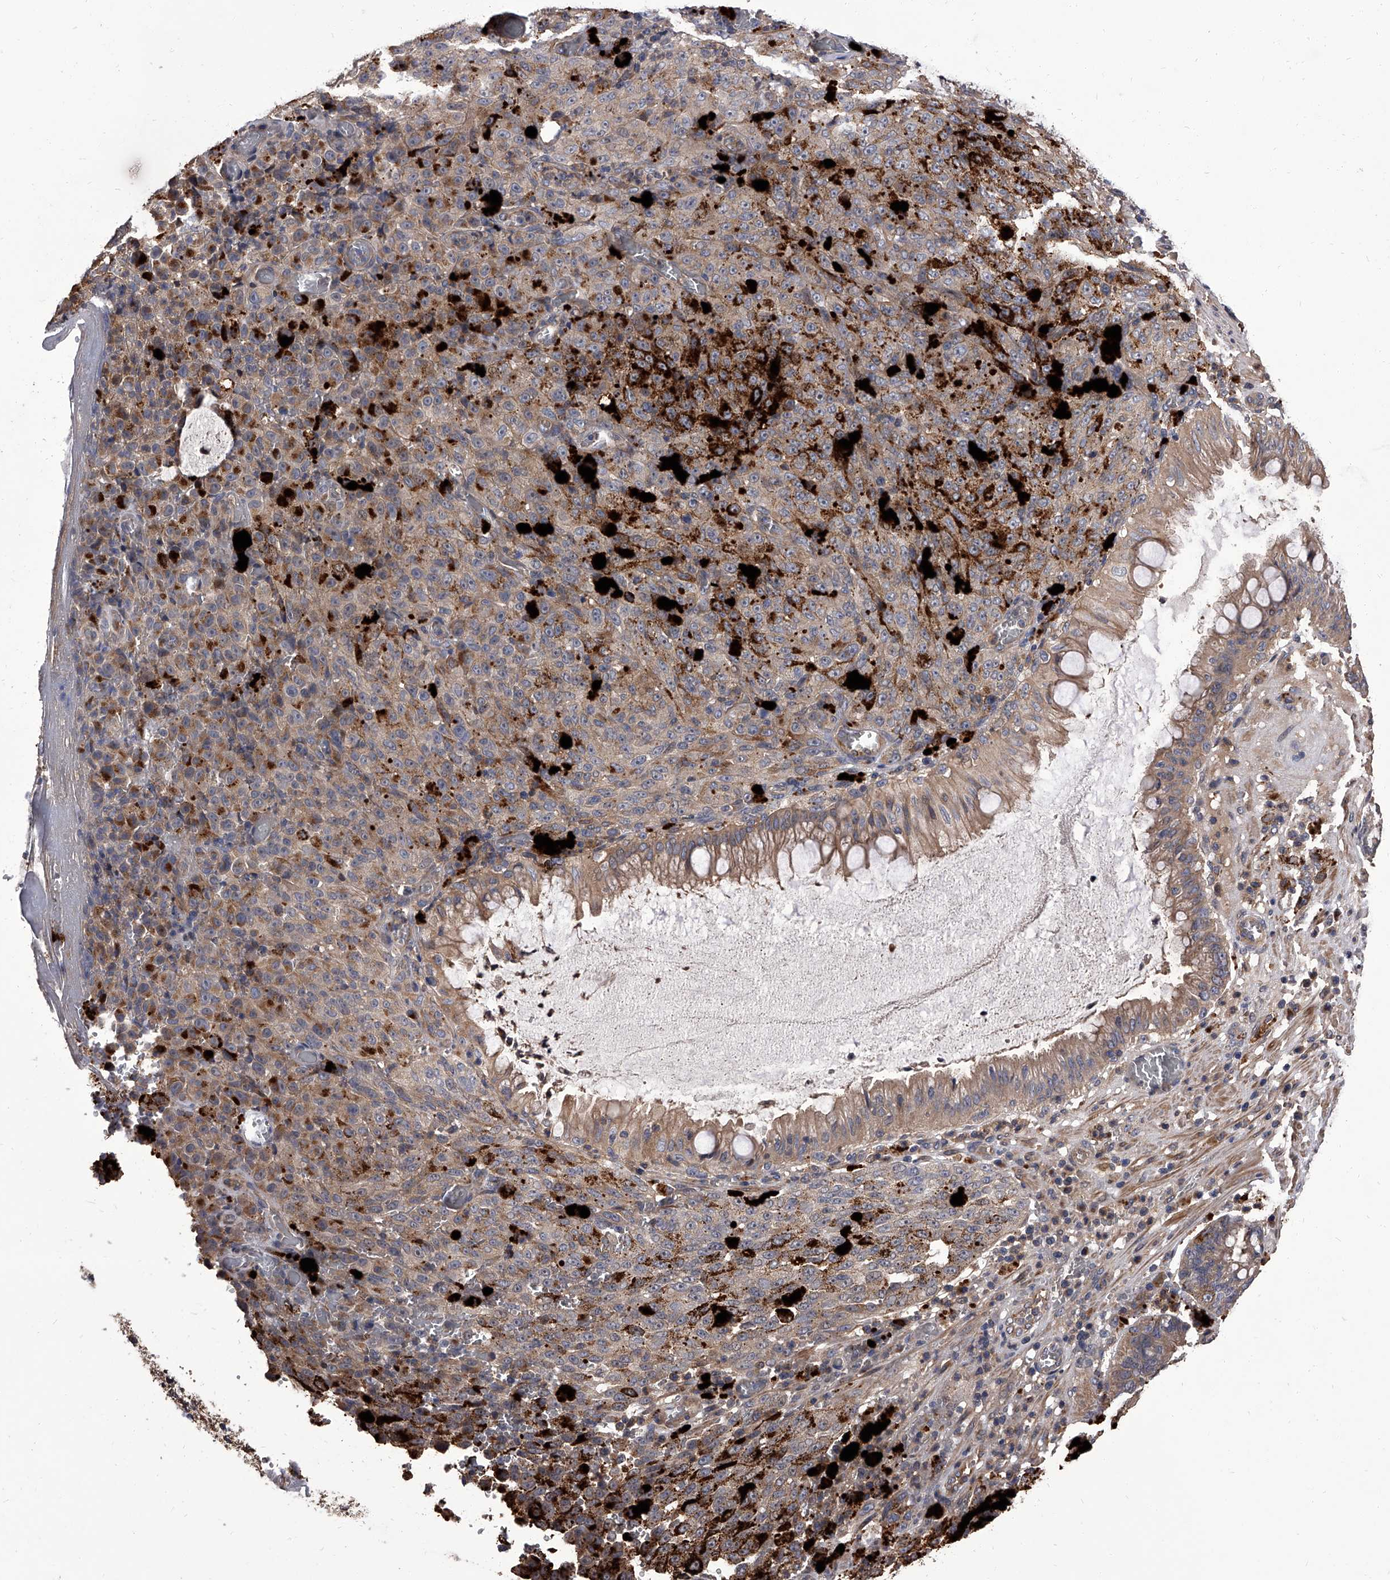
{"staining": {"intensity": "weak", "quantity": ">75%", "location": "cytoplasmic/membranous"}, "tissue": "melanoma", "cell_type": "Tumor cells", "image_type": "cancer", "snomed": [{"axis": "morphology", "description": "Malignant melanoma, NOS"}, {"axis": "topography", "description": "Rectum"}], "caption": "Melanoma was stained to show a protein in brown. There is low levels of weak cytoplasmic/membranous expression in about >75% of tumor cells.", "gene": "STK36", "patient": {"sex": "female", "age": 81}}